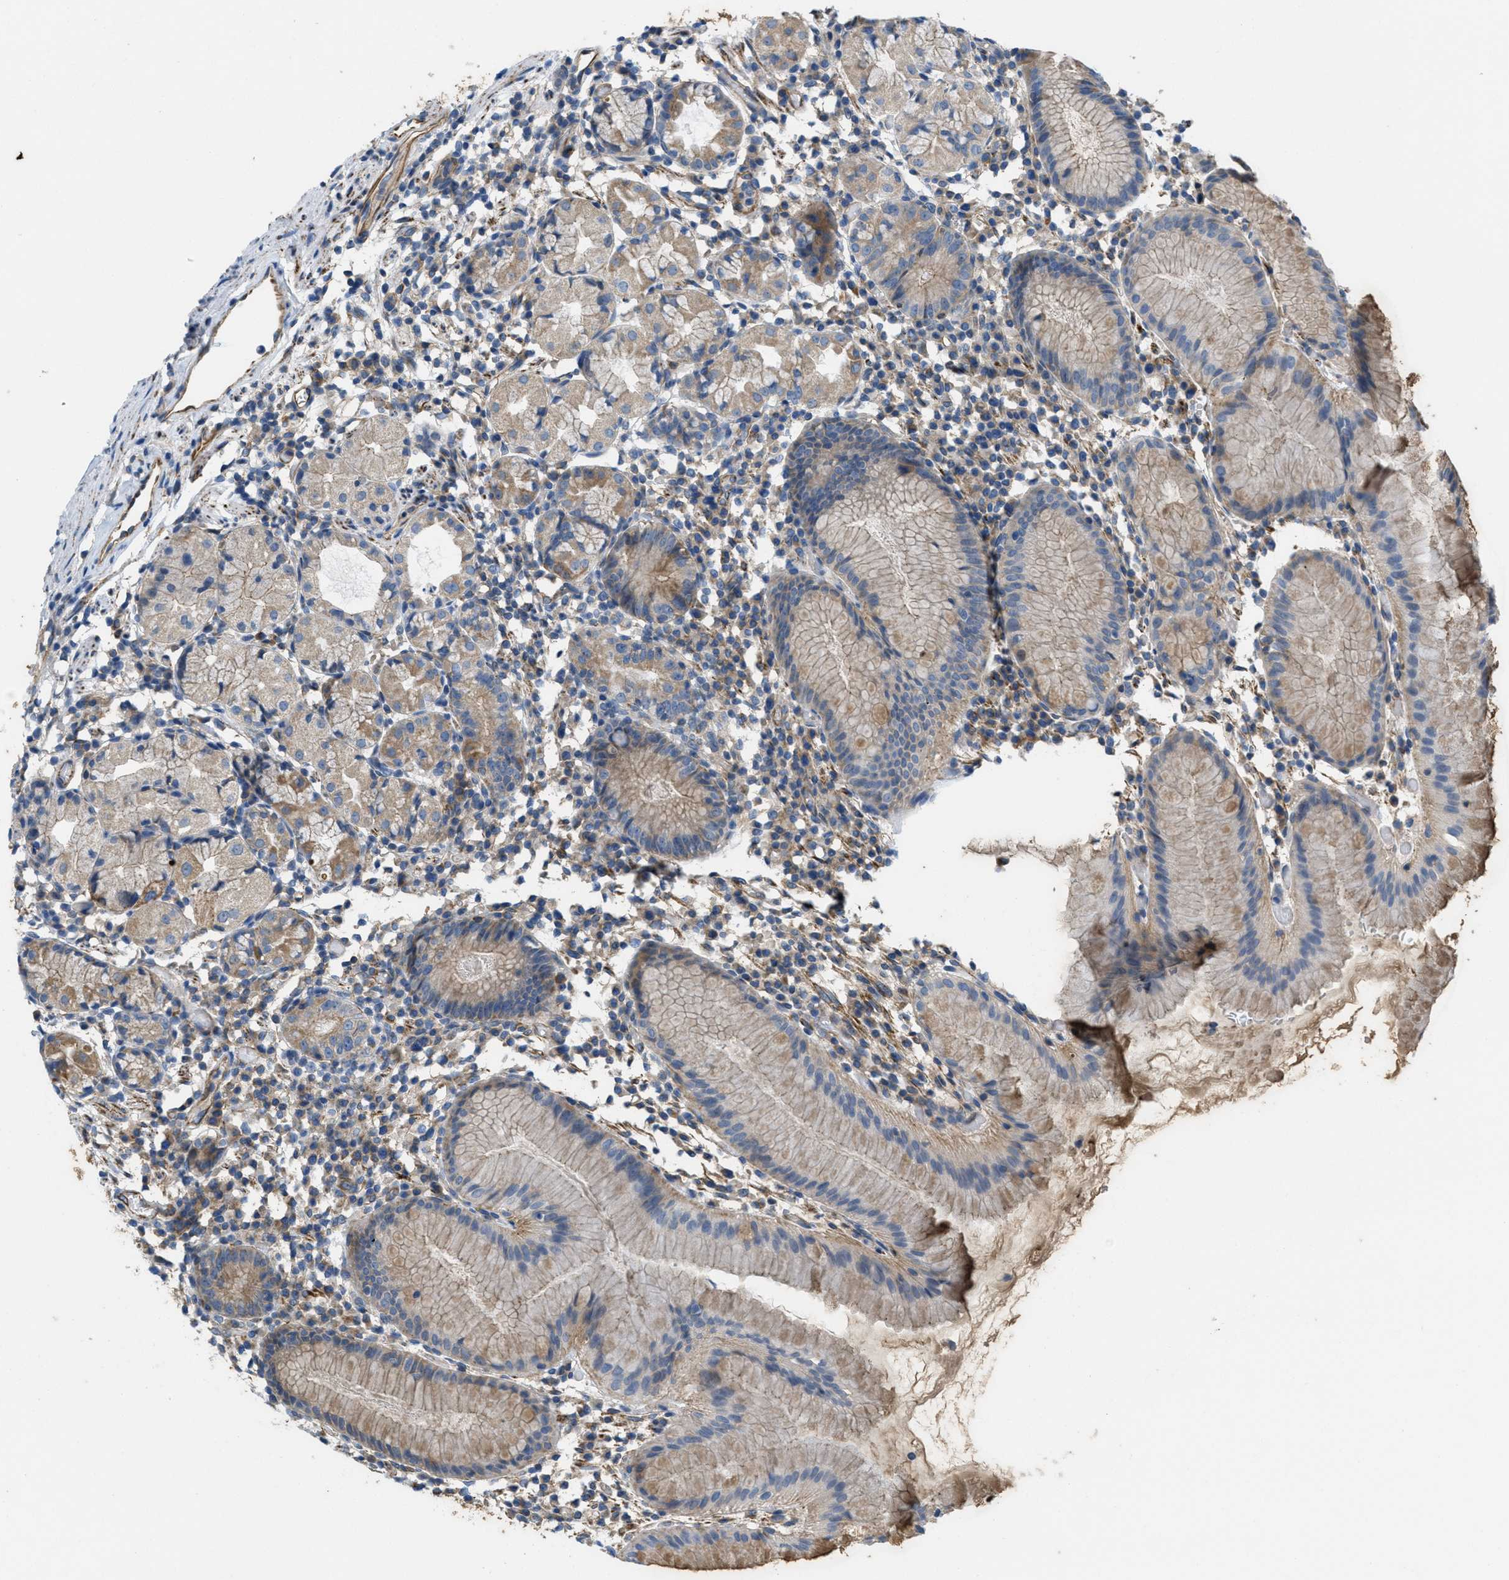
{"staining": {"intensity": "weak", "quantity": ">75%", "location": "cytoplasmic/membranous"}, "tissue": "stomach", "cell_type": "Glandular cells", "image_type": "normal", "snomed": [{"axis": "morphology", "description": "Normal tissue, NOS"}, {"axis": "topography", "description": "Stomach"}, {"axis": "topography", "description": "Stomach, lower"}], "caption": "Brown immunohistochemical staining in unremarkable stomach exhibits weak cytoplasmic/membranous expression in about >75% of glandular cells. (brown staining indicates protein expression, while blue staining denotes nuclei).", "gene": "BTN3A1", "patient": {"sex": "female", "age": 75}}